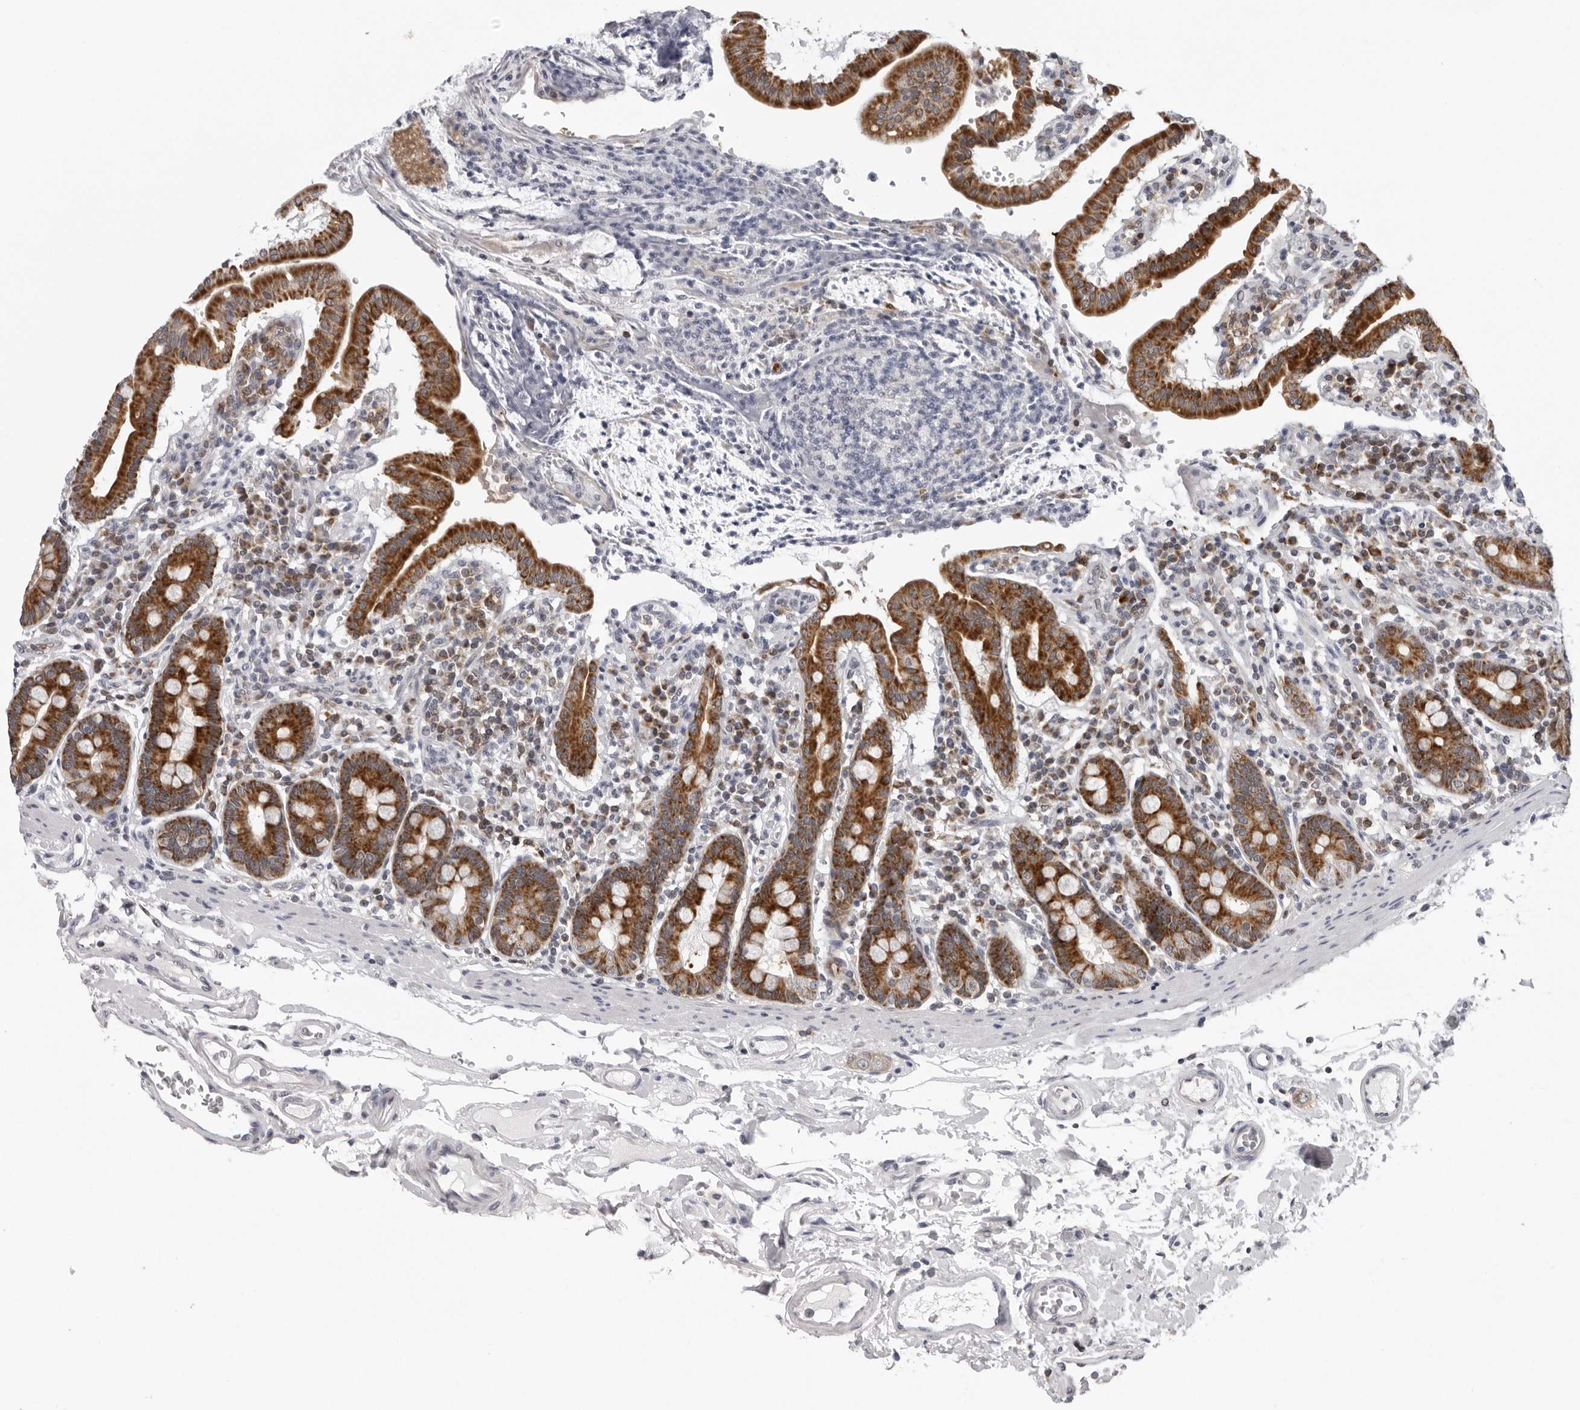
{"staining": {"intensity": "strong", "quantity": ">75%", "location": "cytoplasmic/membranous"}, "tissue": "duodenum", "cell_type": "Glandular cells", "image_type": "normal", "snomed": [{"axis": "morphology", "description": "Normal tissue, NOS"}, {"axis": "morphology", "description": "Adenocarcinoma, NOS"}, {"axis": "topography", "description": "Pancreas"}, {"axis": "topography", "description": "Duodenum"}], "caption": "Strong cytoplasmic/membranous expression for a protein is present in about >75% of glandular cells of benign duodenum using immunohistochemistry.", "gene": "CPT2", "patient": {"sex": "male", "age": 50}}